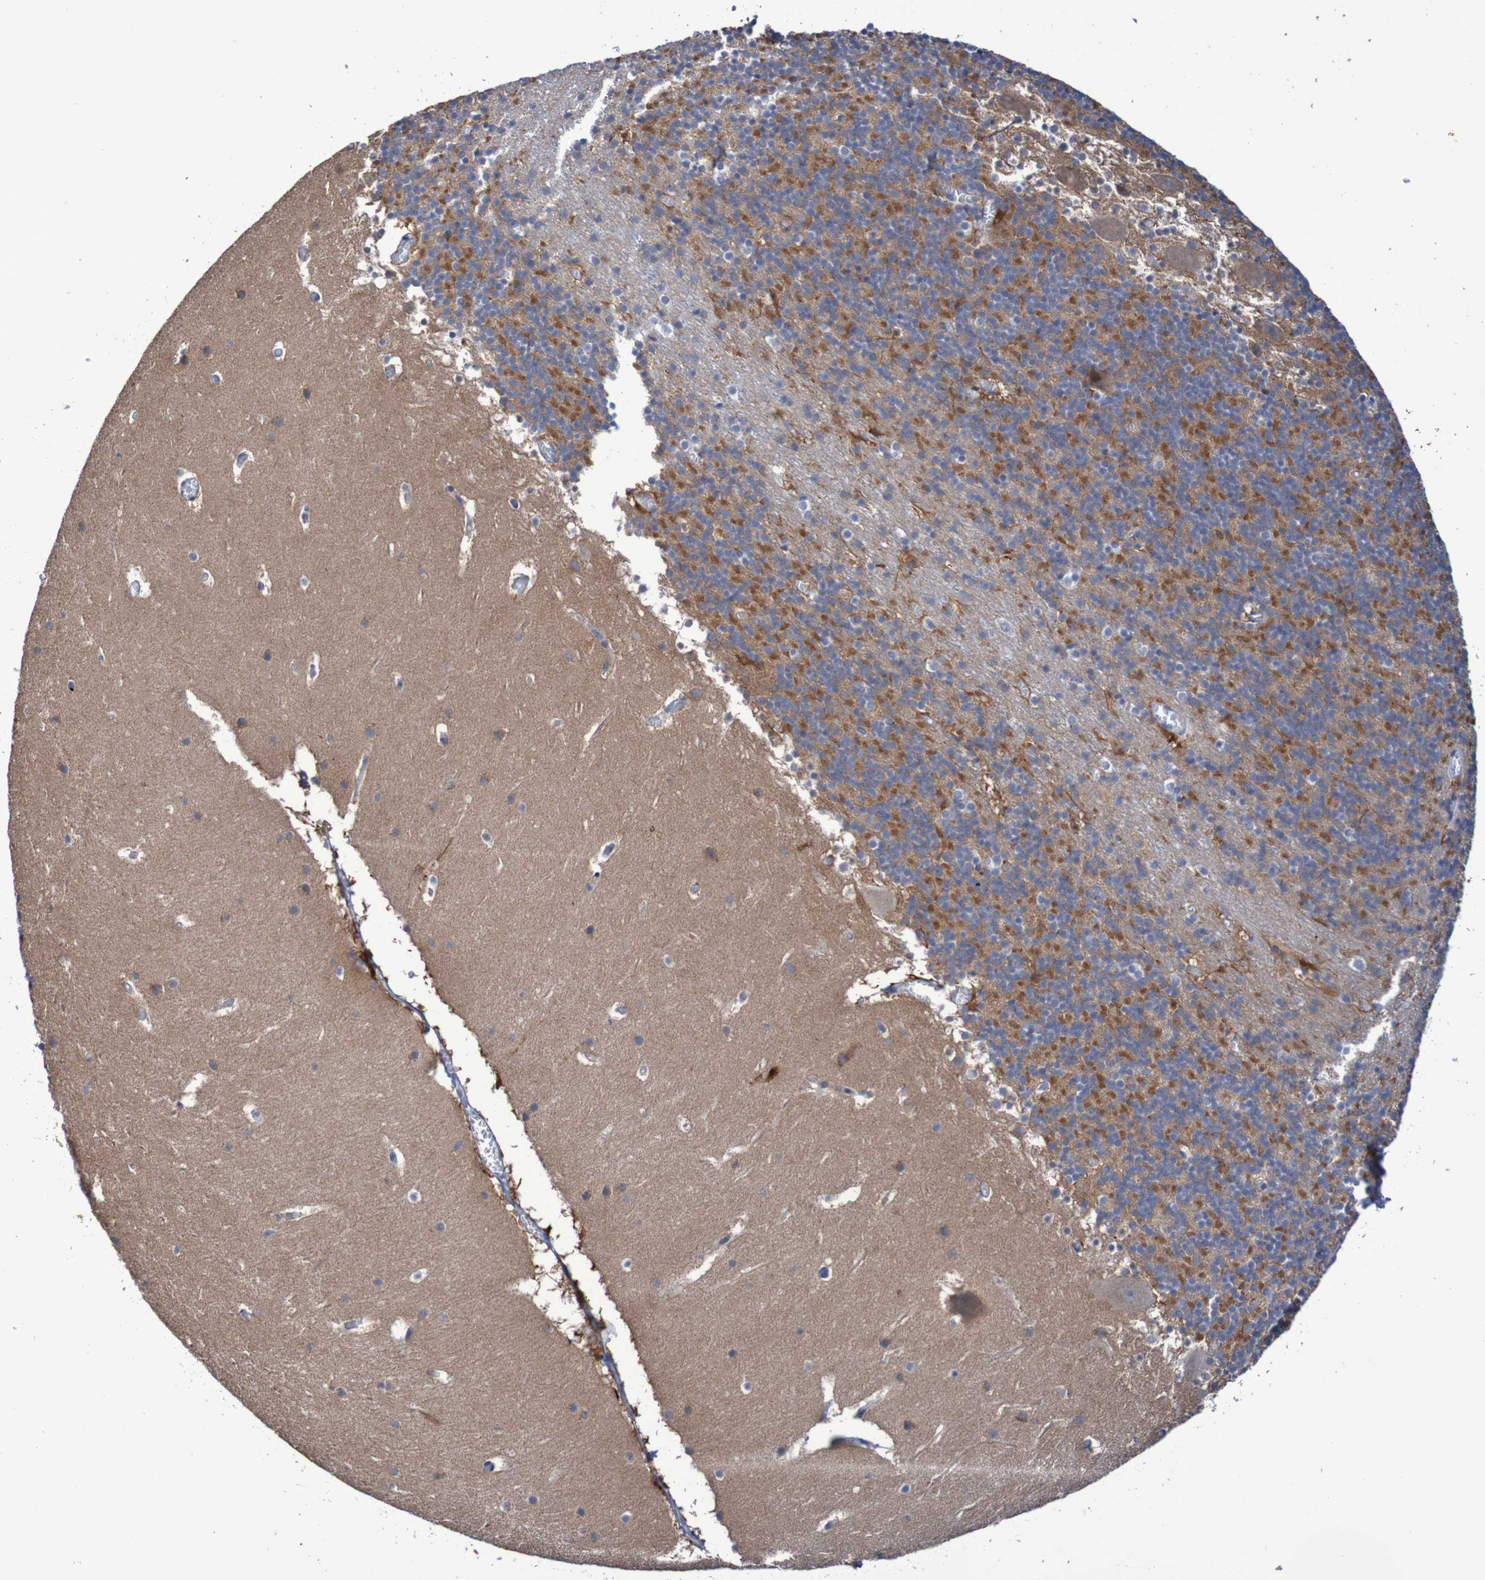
{"staining": {"intensity": "strong", "quantity": "25%-75%", "location": "cytoplasmic/membranous"}, "tissue": "cerebellum", "cell_type": "Cells in granular layer", "image_type": "normal", "snomed": [{"axis": "morphology", "description": "Normal tissue, NOS"}, {"axis": "topography", "description": "Cerebellum"}], "caption": "IHC (DAB (3,3'-diaminobenzidine)) staining of benign cerebellum exhibits strong cytoplasmic/membranous protein staining in approximately 25%-75% of cells in granular layer.", "gene": "C3orf18", "patient": {"sex": "male", "age": 45}}